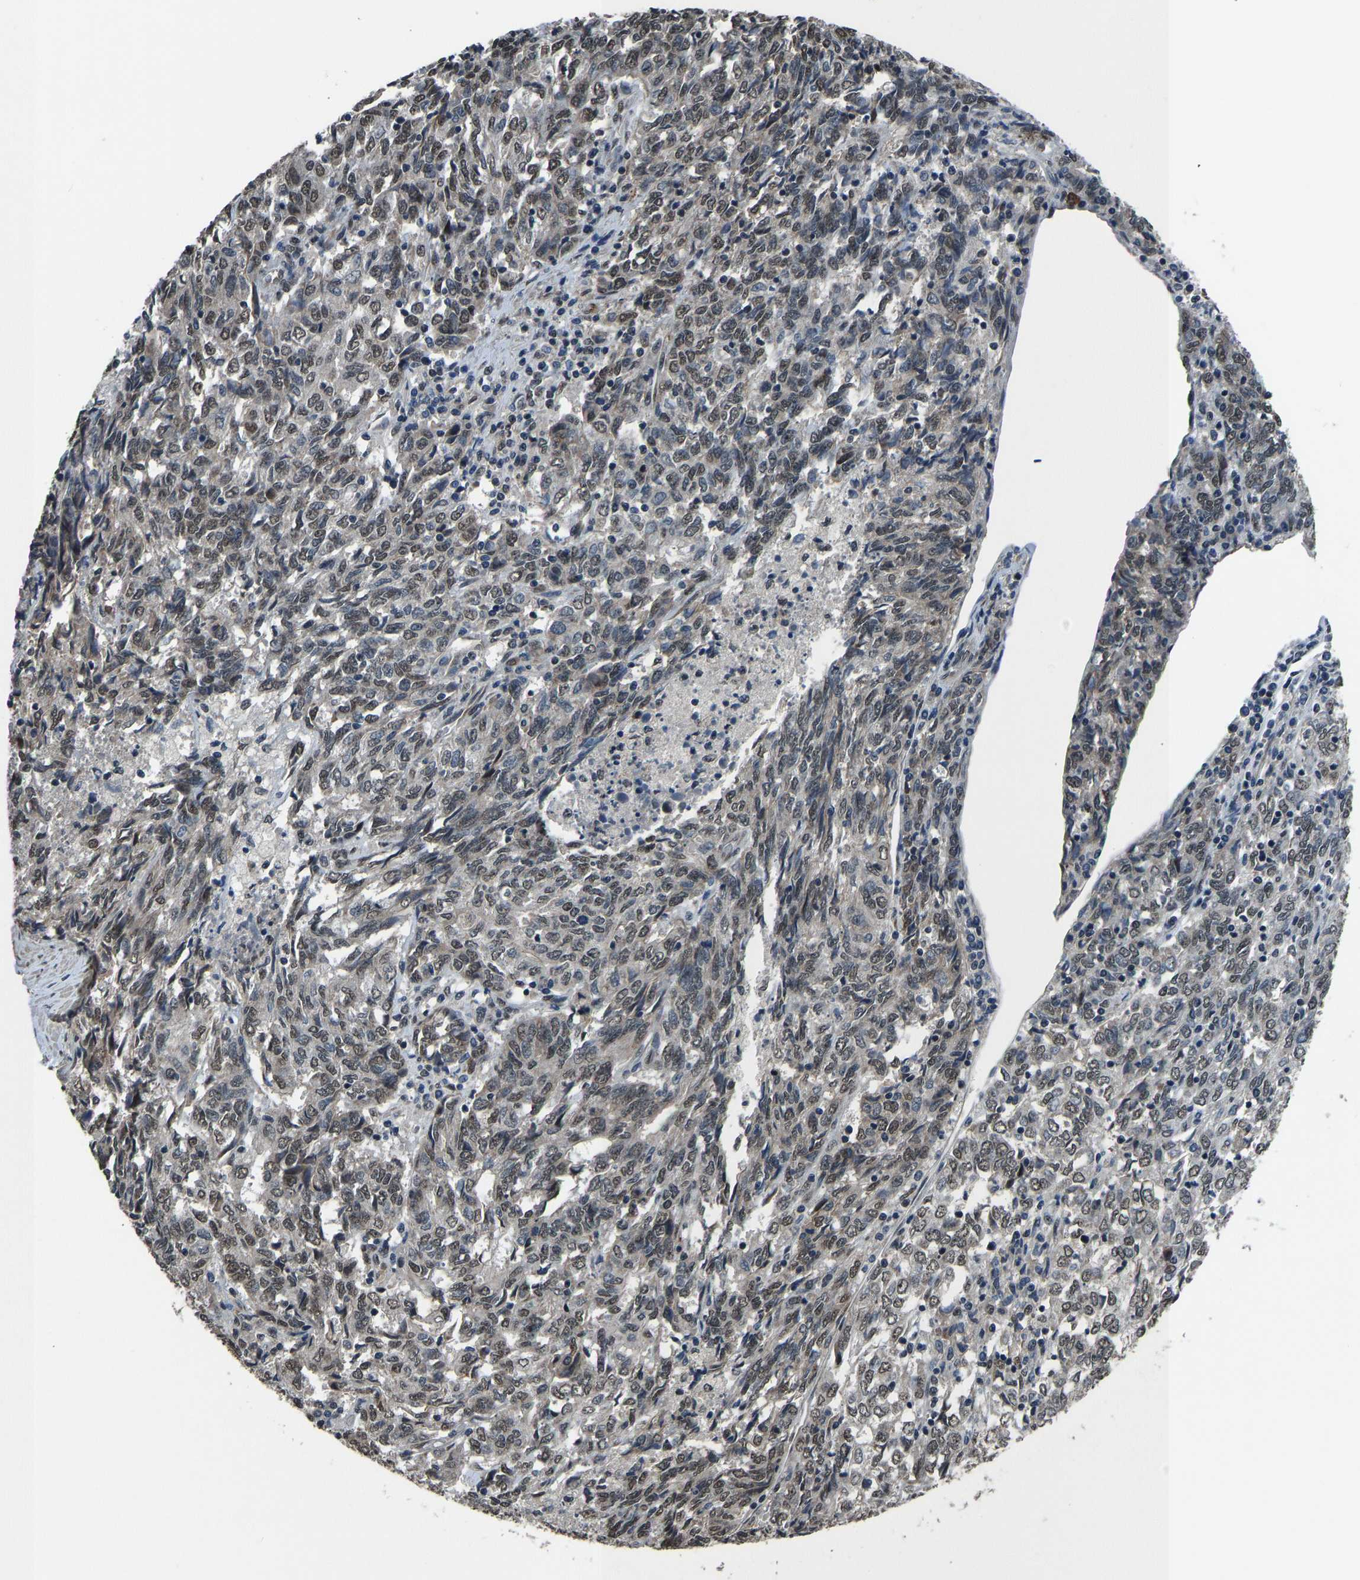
{"staining": {"intensity": "weak", "quantity": ">75%", "location": "nuclear"}, "tissue": "endometrial cancer", "cell_type": "Tumor cells", "image_type": "cancer", "snomed": [{"axis": "morphology", "description": "Adenocarcinoma, NOS"}, {"axis": "topography", "description": "Endometrium"}], "caption": "DAB (3,3'-diaminobenzidine) immunohistochemical staining of human endometrial adenocarcinoma displays weak nuclear protein expression in approximately >75% of tumor cells.", "gene": "FOS", "patient": {"sex": "female", "age": 80}}